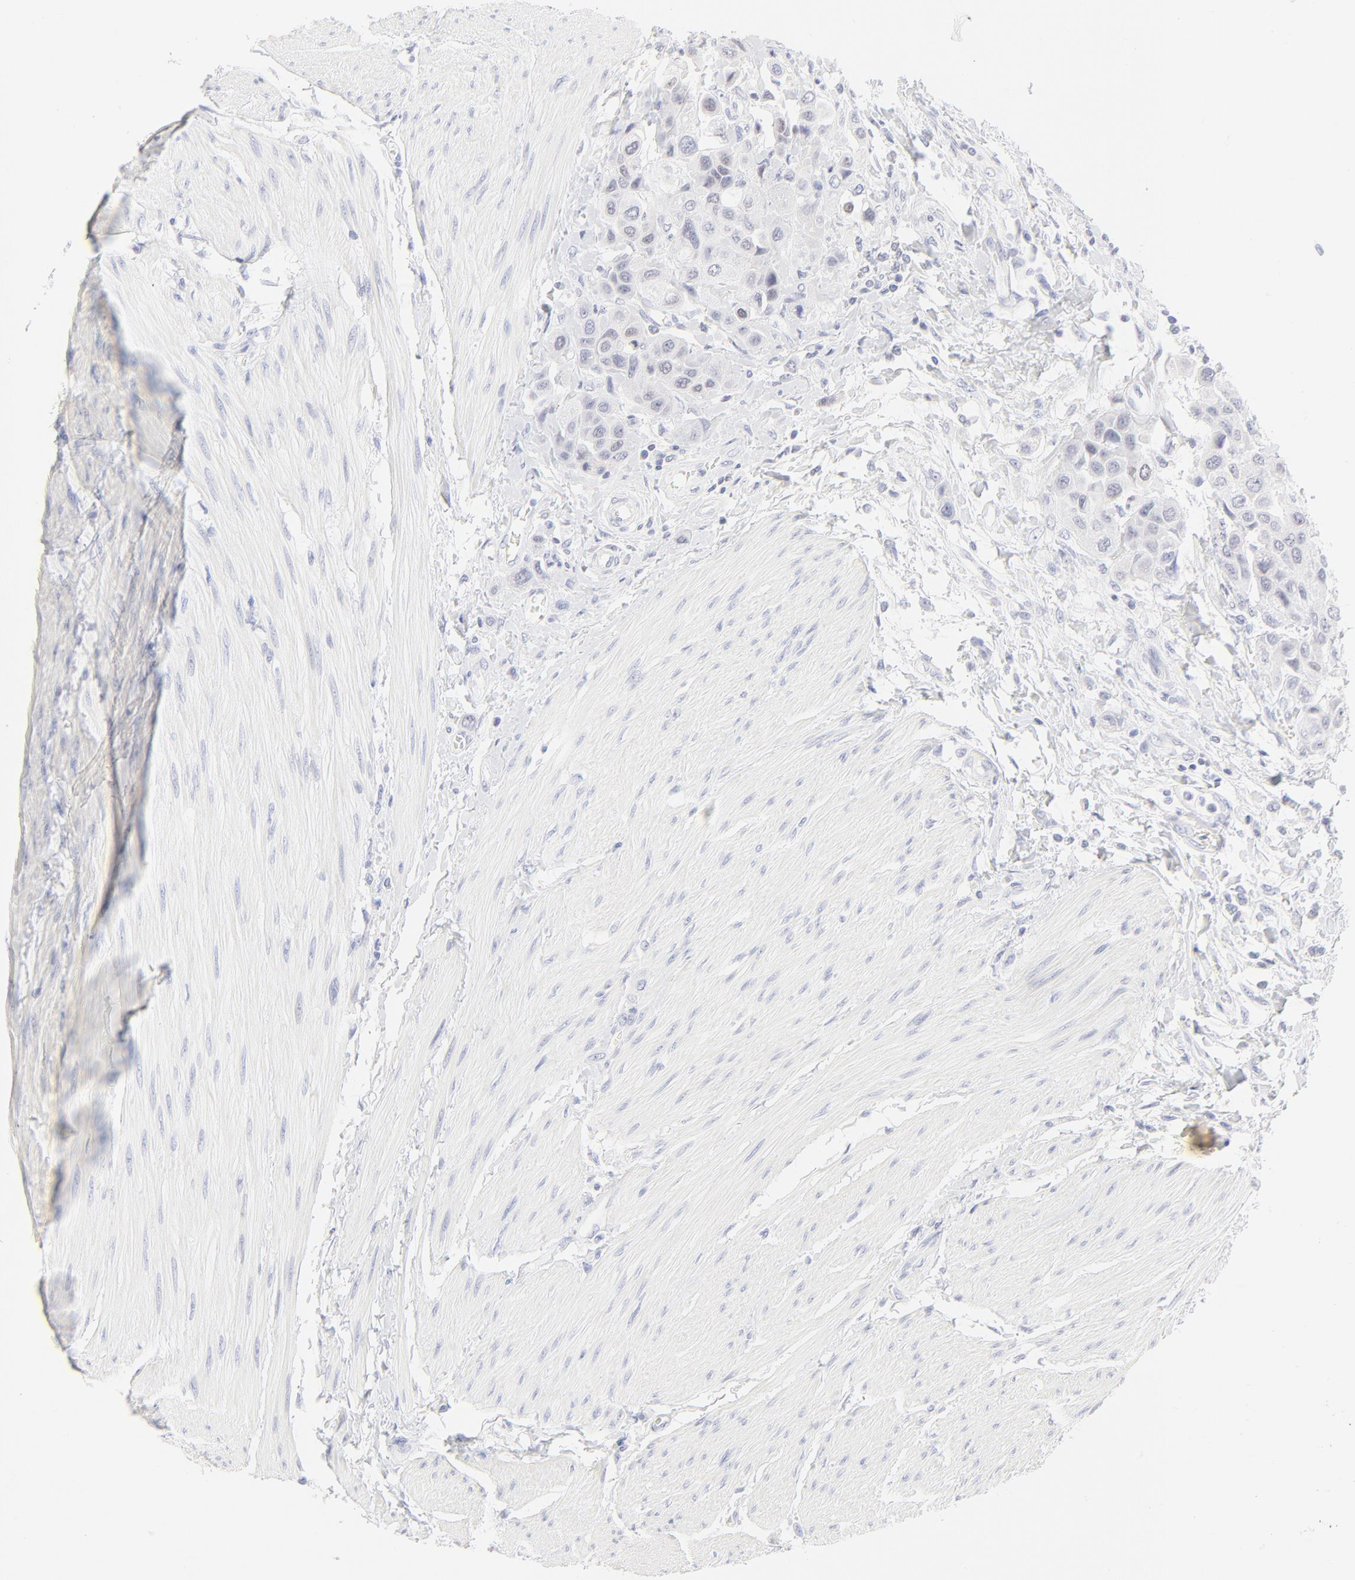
{"staining": {"intensity": "weak", "quantity": "<25%", "location": "nuclear"}, "tissue": "urothelial cancer", "cell_type": "Tumor cells", "image_type": "cancer", "snomed": [{"axis": "morphology", "description": "Urothelial carcinoma, High grade"}, {"axis": "topography", "description": "Urinary bladder"}], "caption": "There is no significant positivity in tumor cells of urothelial cancer. (DAB immunohistochemistry (IHC) visualized using brightfield microscopy, high magnification).", "gene": "ELF3", "patient": {"sex": "male", "age": 50}}